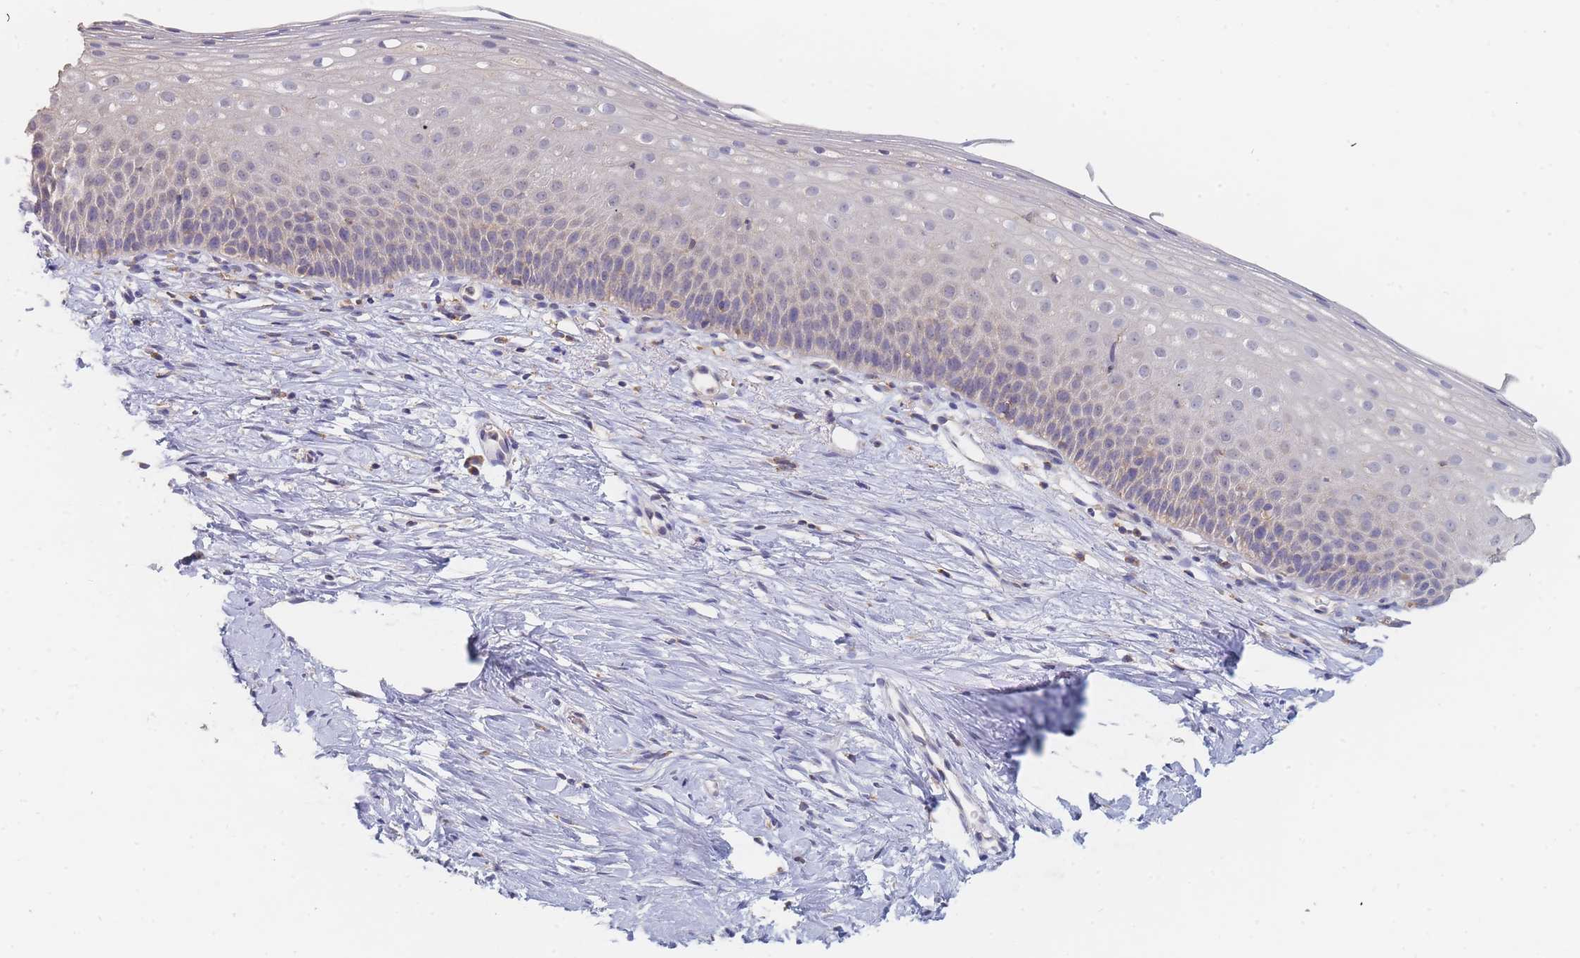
{"staining": {"intensity": "moderate", "quantity": "25%-75%", "location": "cytoplasmic/membranous"}, "tissue": "cervix", "cell_type": "Glandular cells", "image_type": "normal", "snomed": [{"axis": "morphology", "description": "Normal tissue, NOS"}, {"axis": "topography", "description": "Cervix"}], "caption": "Immunohistochemical staining of unremarkable cervix shows medium levels of moderate cytoplasmic/membranous staining in approximately 25%-75% of glandular cells.", "gene": "PPP6C", "patient": {"sex": "female", "age": 57}}